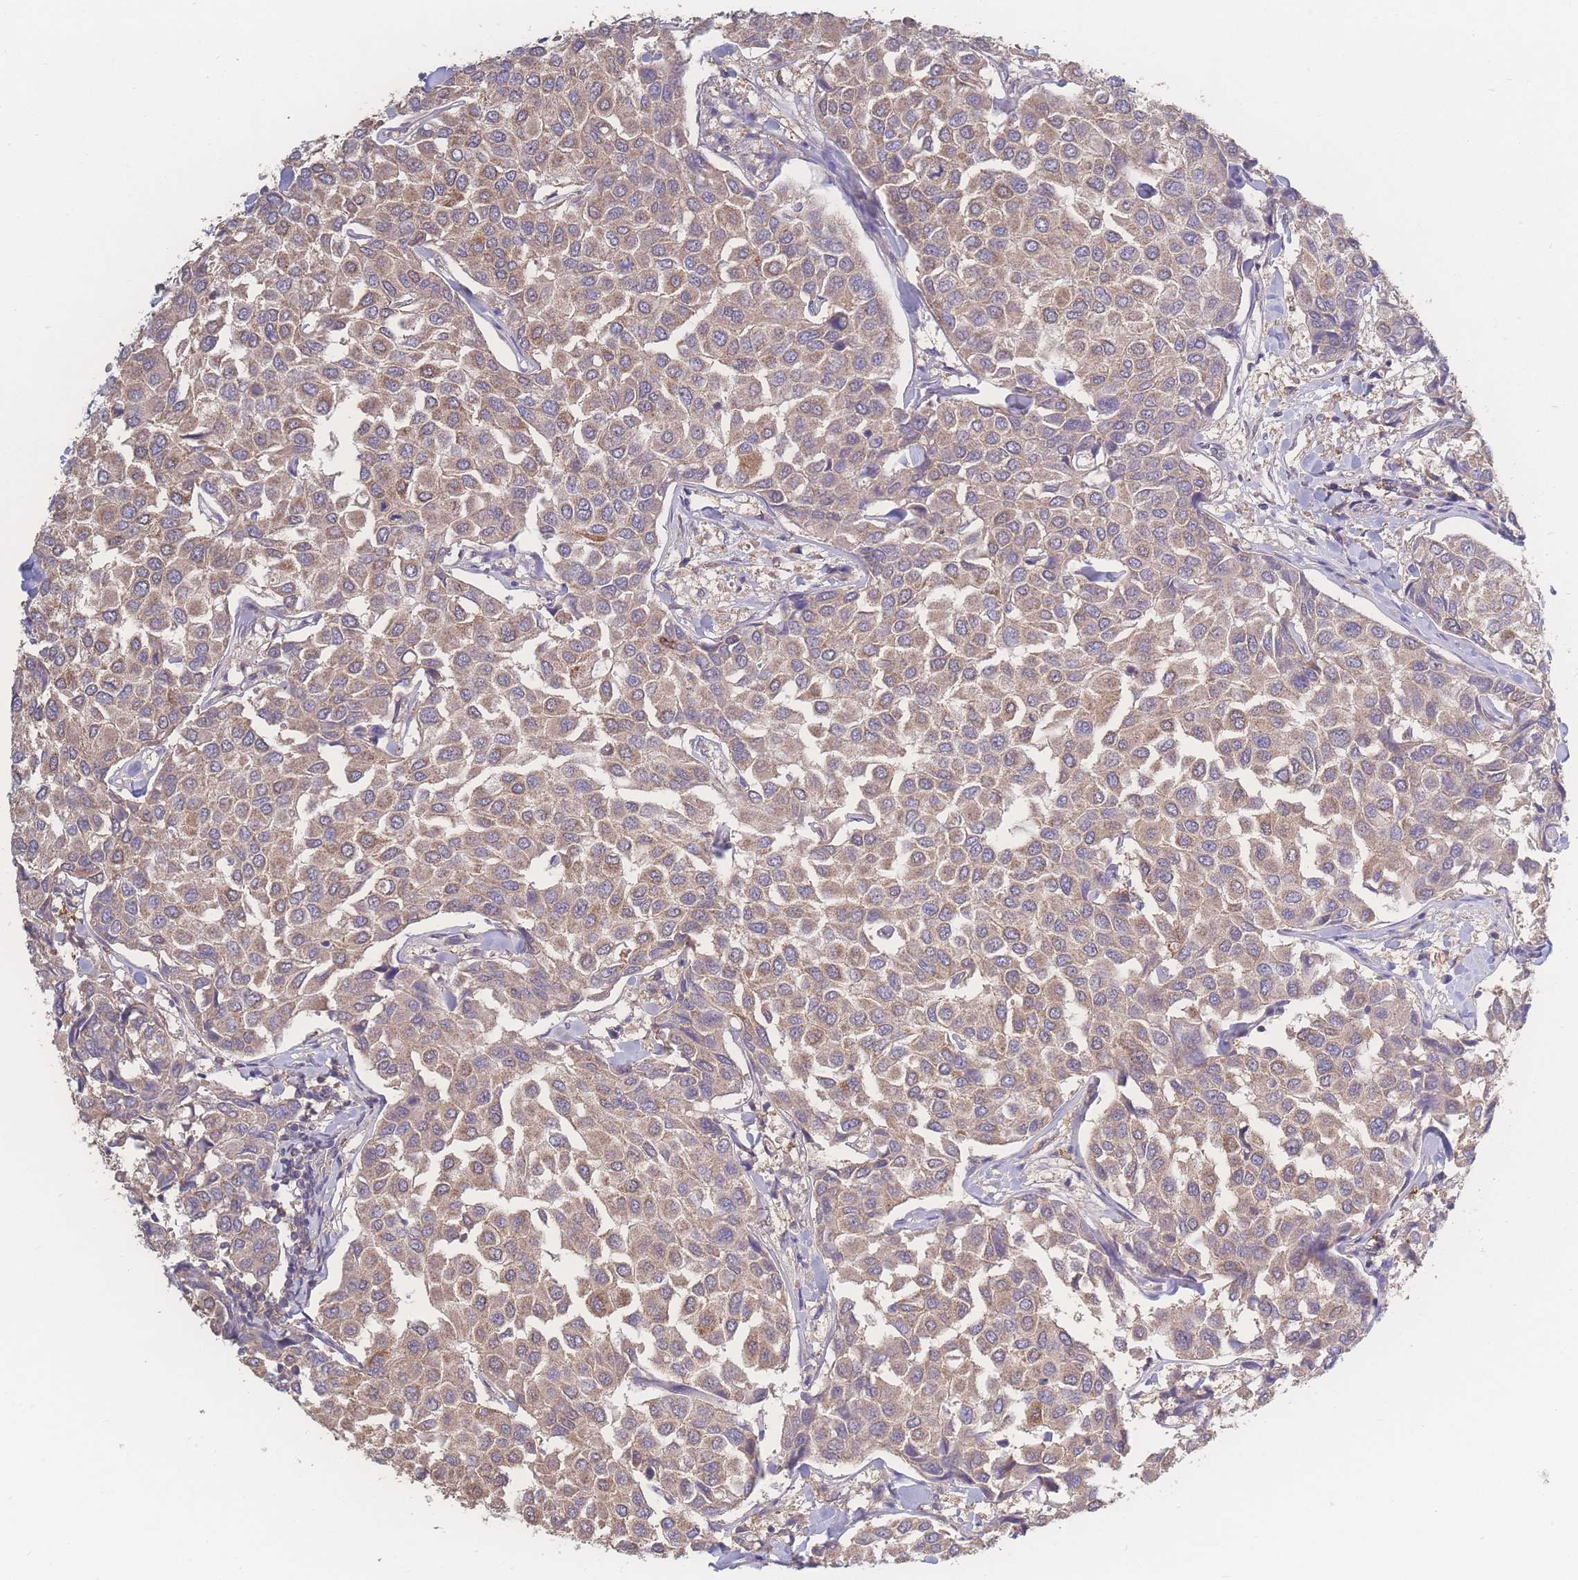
{"staining": {"intensity": "moderate", "quantity": ">75%", "location": "cytoplasmic/membranous"}, "tissue": "breast cancer", "cell_type": "Tumor cells", "image_type": "cancer", "snomed": [{"axis": "morphology", "description": "Duct carcinoma"}, {"axis": "topography", "description": "Breast"}], "caption": "A histopathology image of human breast infiltrating ductal carcinoma stained for a protein exhibits moderate cytoplasmic/membranous brown staining in tumor cells.", "gene": "GIPR", "patient": {"sex": "female", "age": 55}}